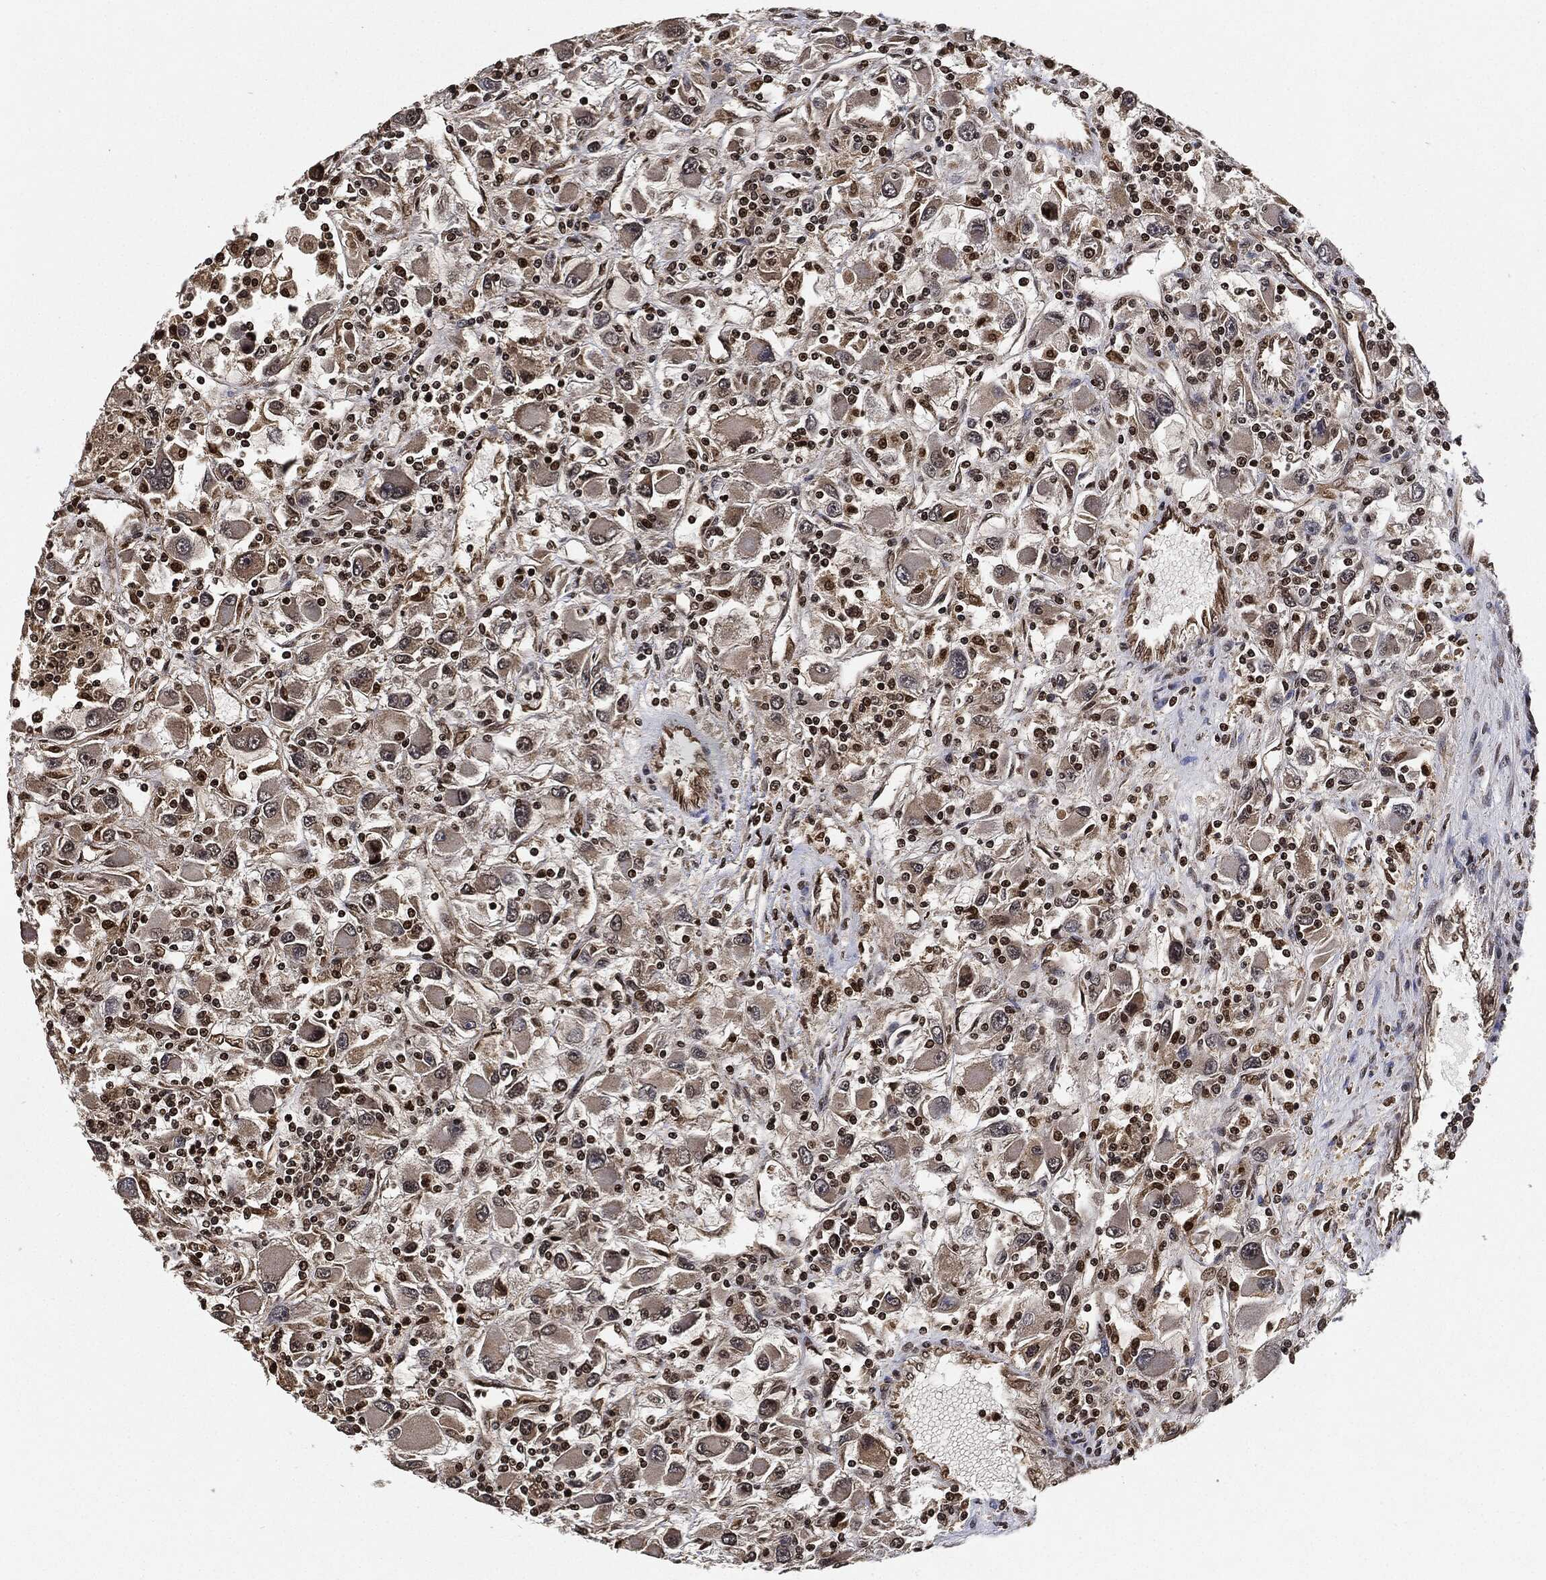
{"staining": {"intensity": "negative", "quantity": "none", "location": "none"}, "tissue": "renal cancer", "cell_type": "Tumor cells", "image_type": "cancer", "snomed": [{"axis": "morphology", "description": "Adenocarcinoma, NOS"}, {"axis": "topography", "description": "Kidney"}], "caption": "A high-resolution micrograph shows immunohistochemistry (IHC) staining of adenocarcinoma (renal), which displays no significant staining in tumor cells.", "gene": "PDK1", "patient": {"sex": "female", "age": 67}}